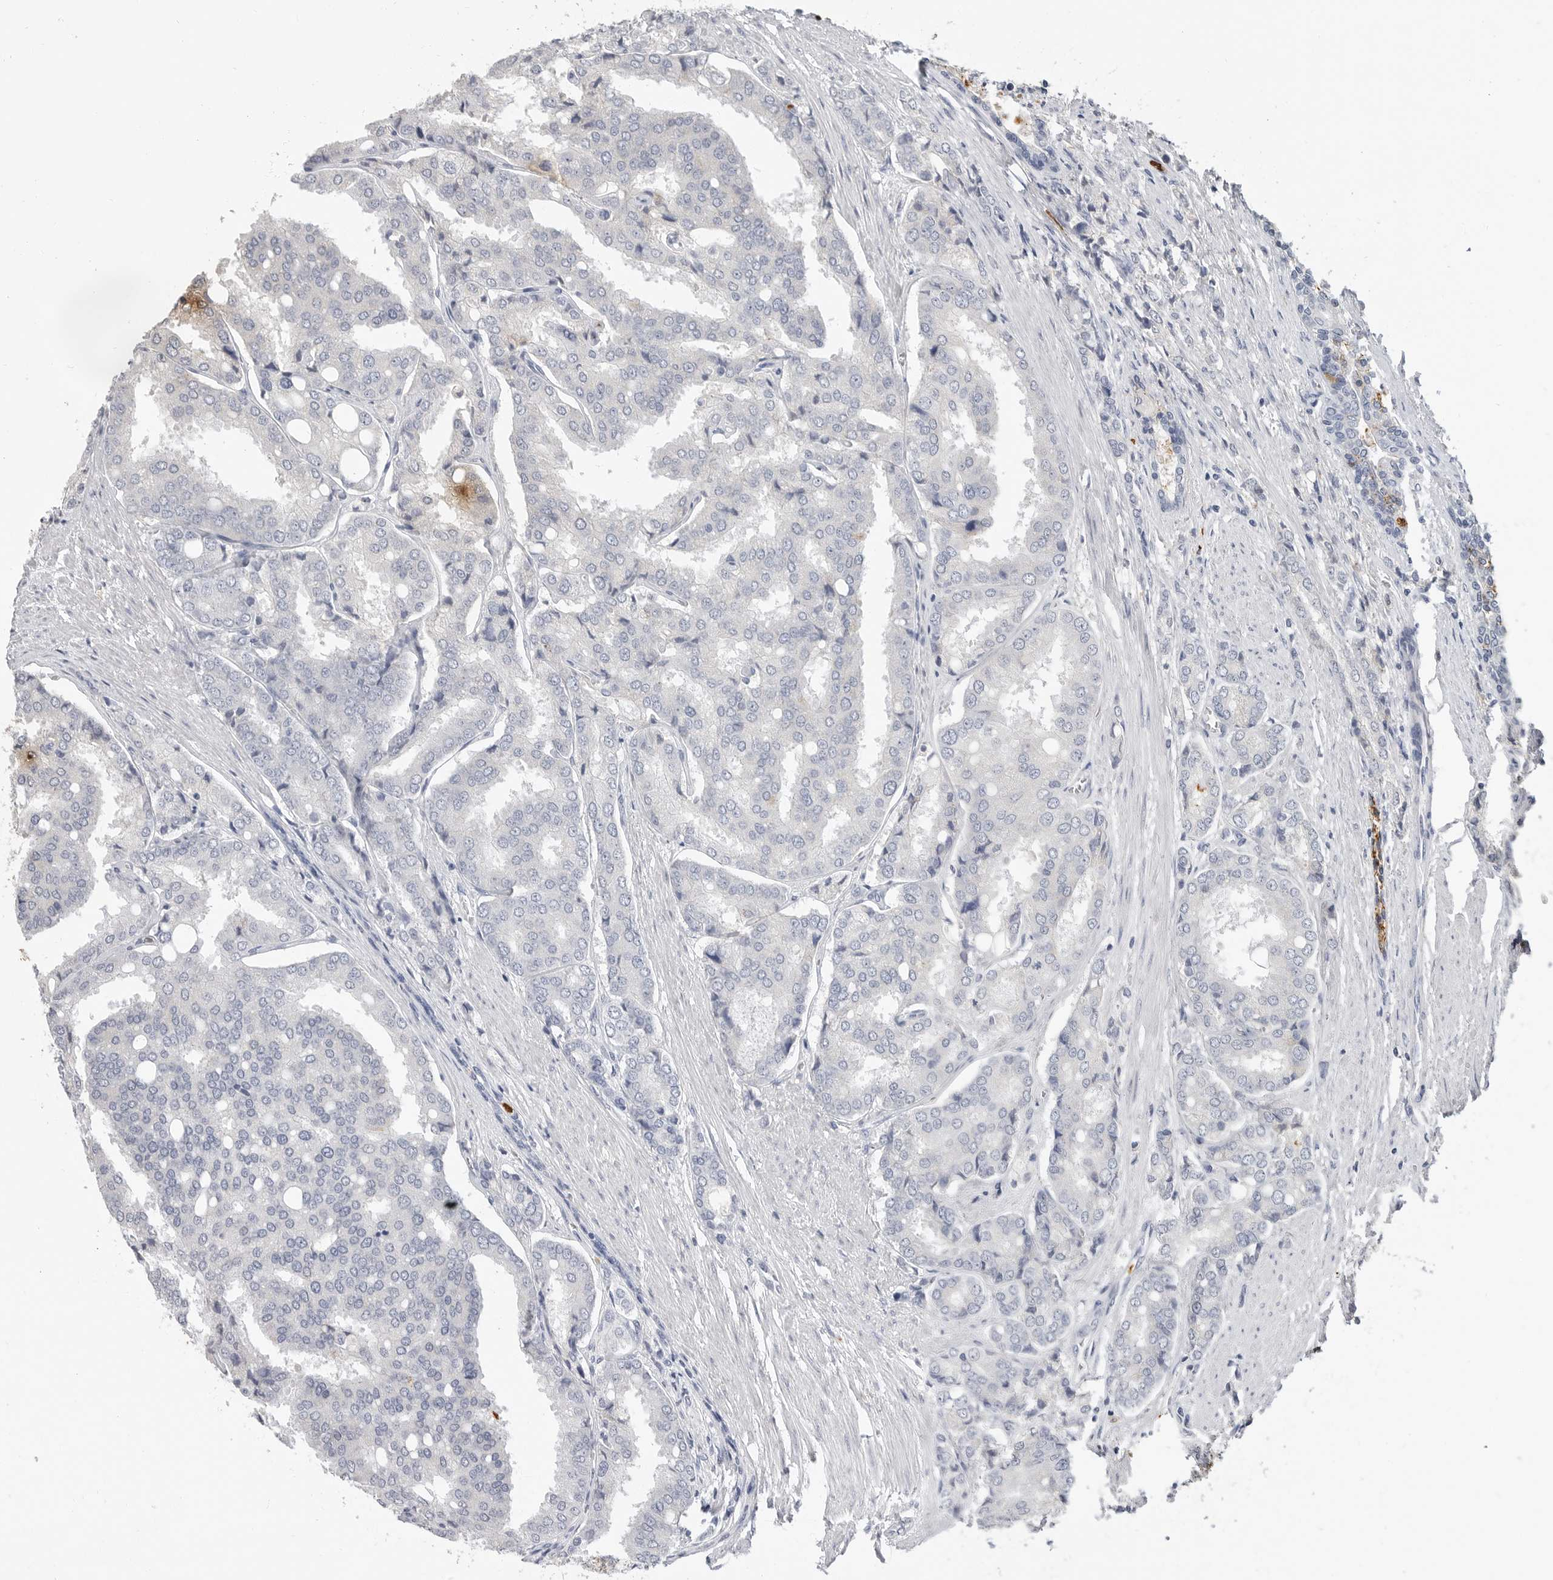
{"staining": {"intensity": "negative", "quantity": "none", "location": "none"}, "tissue": "prostate cancer", "cell_type": "Tumor cells", "image_type": "cancer", "snomed": [{"axis": "morphology", "description": "Adenocarcinoma, High grade"}, {"axis": "topography", "description": "Prostate"}], "caption": "A micrograph of human prostate adenocarcinoma (high-grade) is negative for staining in tumor cells.", "gene": "LTBR", "patient": {"sex": "male", "age": 50}}